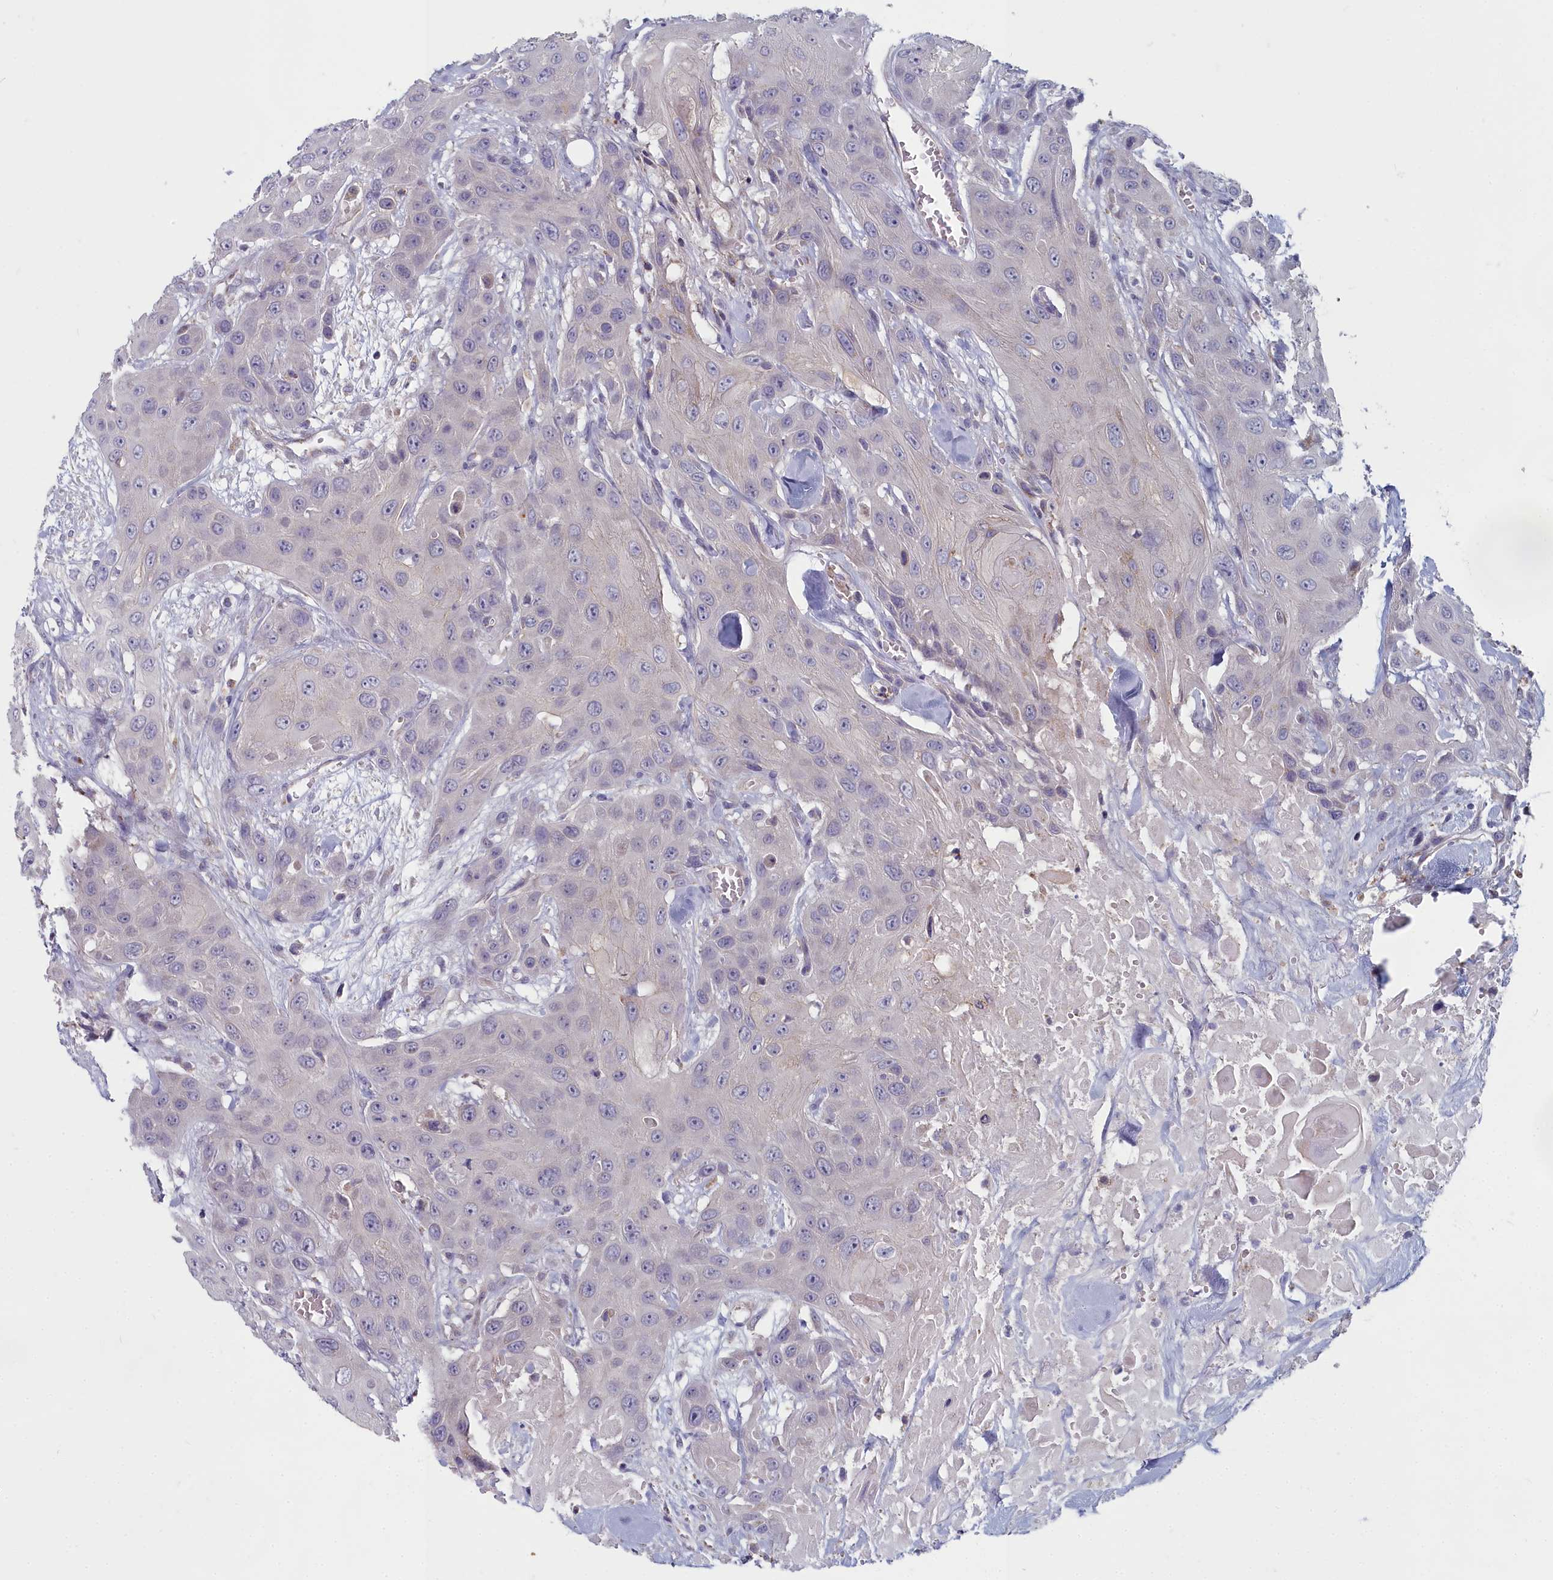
{"staining": {"intensity": "negative", "quantity": "none", "location": "none"}, "tissue": "head and neck cancer", "cell_type": "Tumor cells", "image_type": "cancer", "snomed": [{"axis": "morphology", "description": "Squamous cell carcinoma, NOS"}, {"axis": "topography", "description": "Head-Neck"}], "caption": "Head and neck squamous cell carcinoma was stained to show a protein in brown. There is no significant expression in tumor cells. Brightfield microscopy of immunohistochemistry (IHC) stained with DAB (brown) and hematoxylin (blue), captured at high magnification.", "gene": "INSYN2A", "patient": {"sex": "male", "age": 81}}